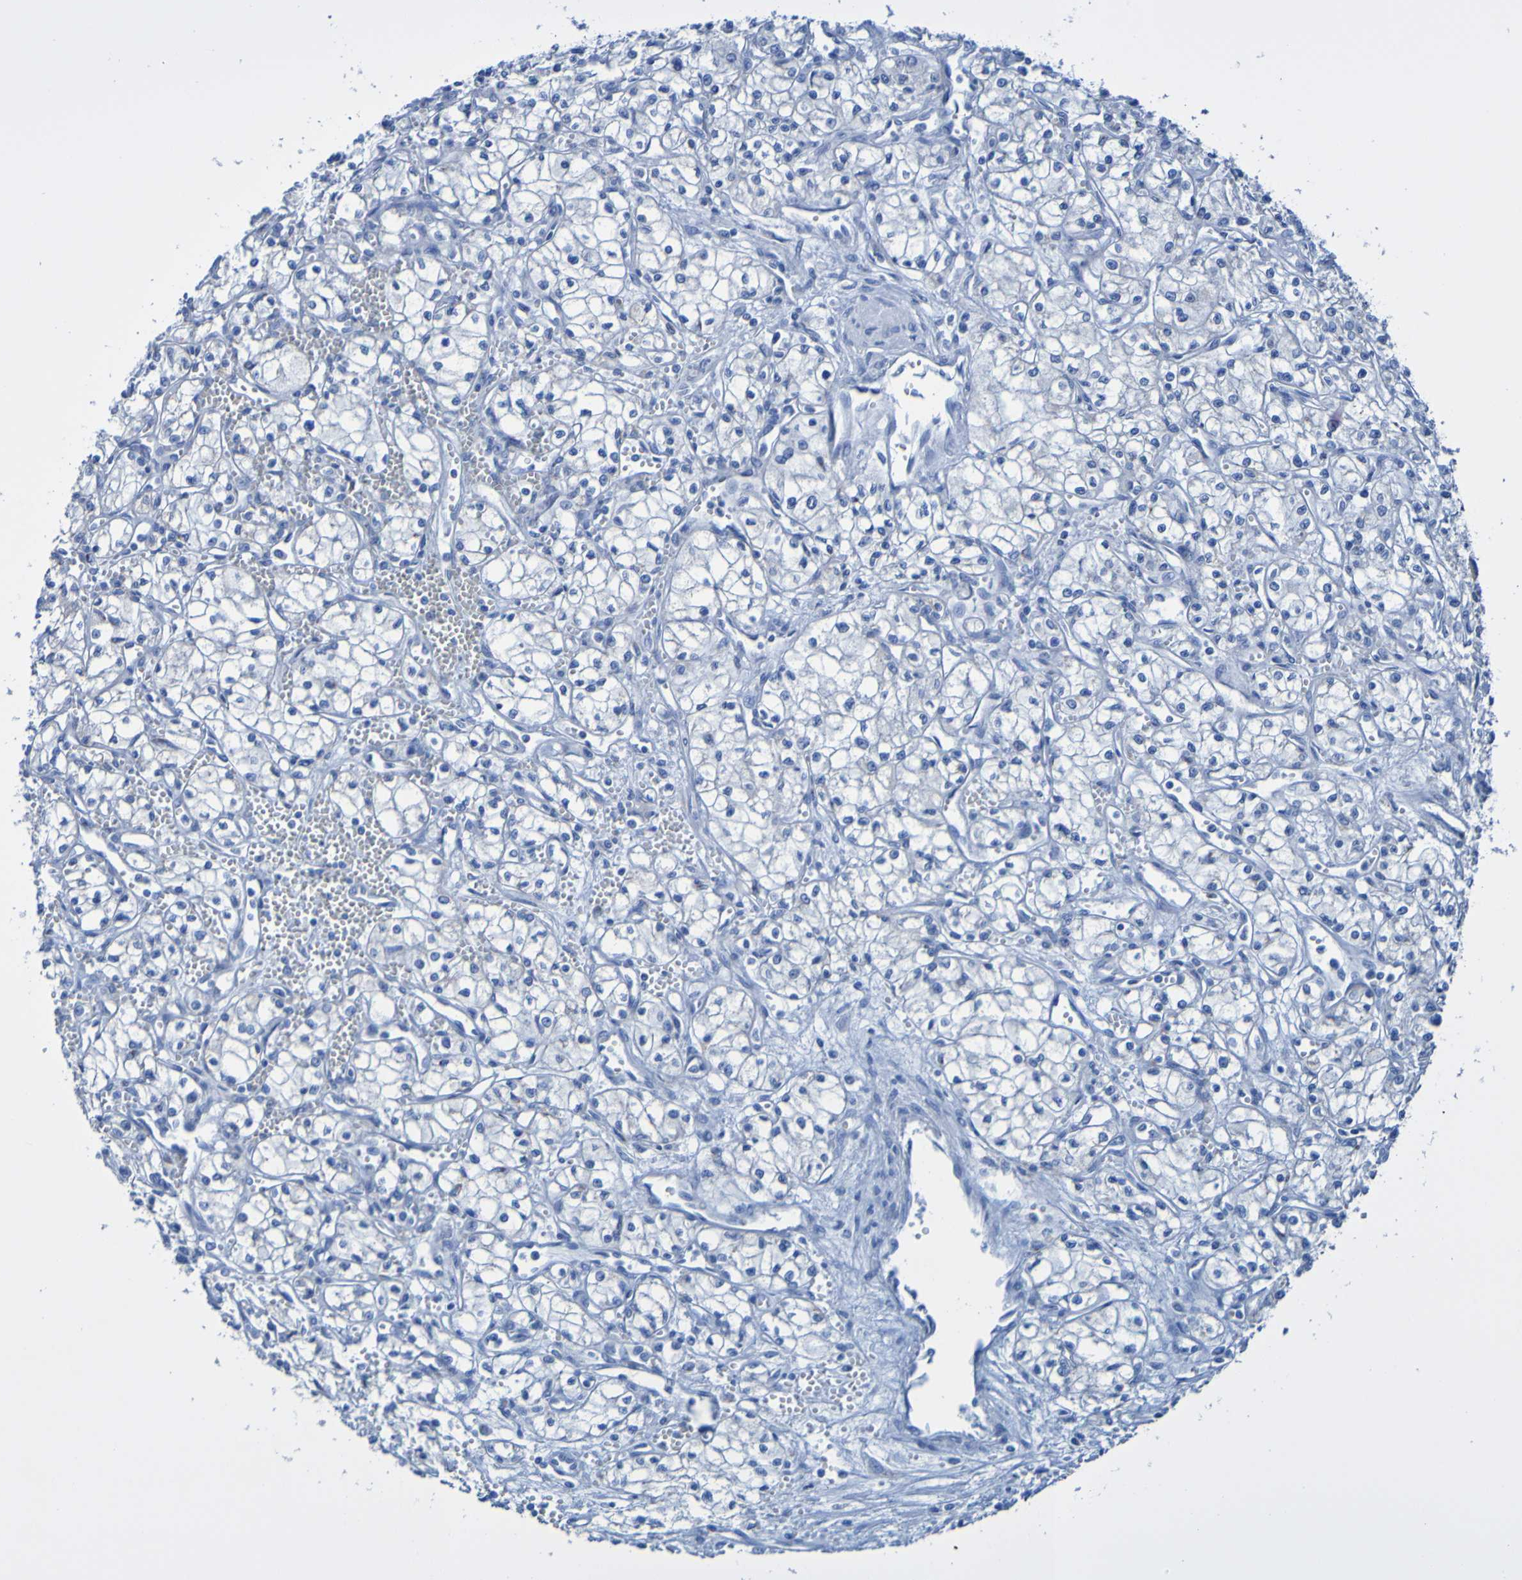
{"staining": {"intensity": "negative", "quantity": "none", "location": "none"}, "tissue": "renal cancer", "cell_type": "Tumor cells", "image_type": "cancer", "snomed": [{"axis": "morphology", "description": "Normal tissue, NOS"}, {"axis": "morphology", "description": "Adenocarcinoma, NOS"}, {"axis": "topography", "description": "Kidney"}], "caption": "The micrograph demonstrates no staining of tumor cells in renal adenocarcinoma.", "gene": "ACMSD", "patient": {"sex": "male", "age": 59}}